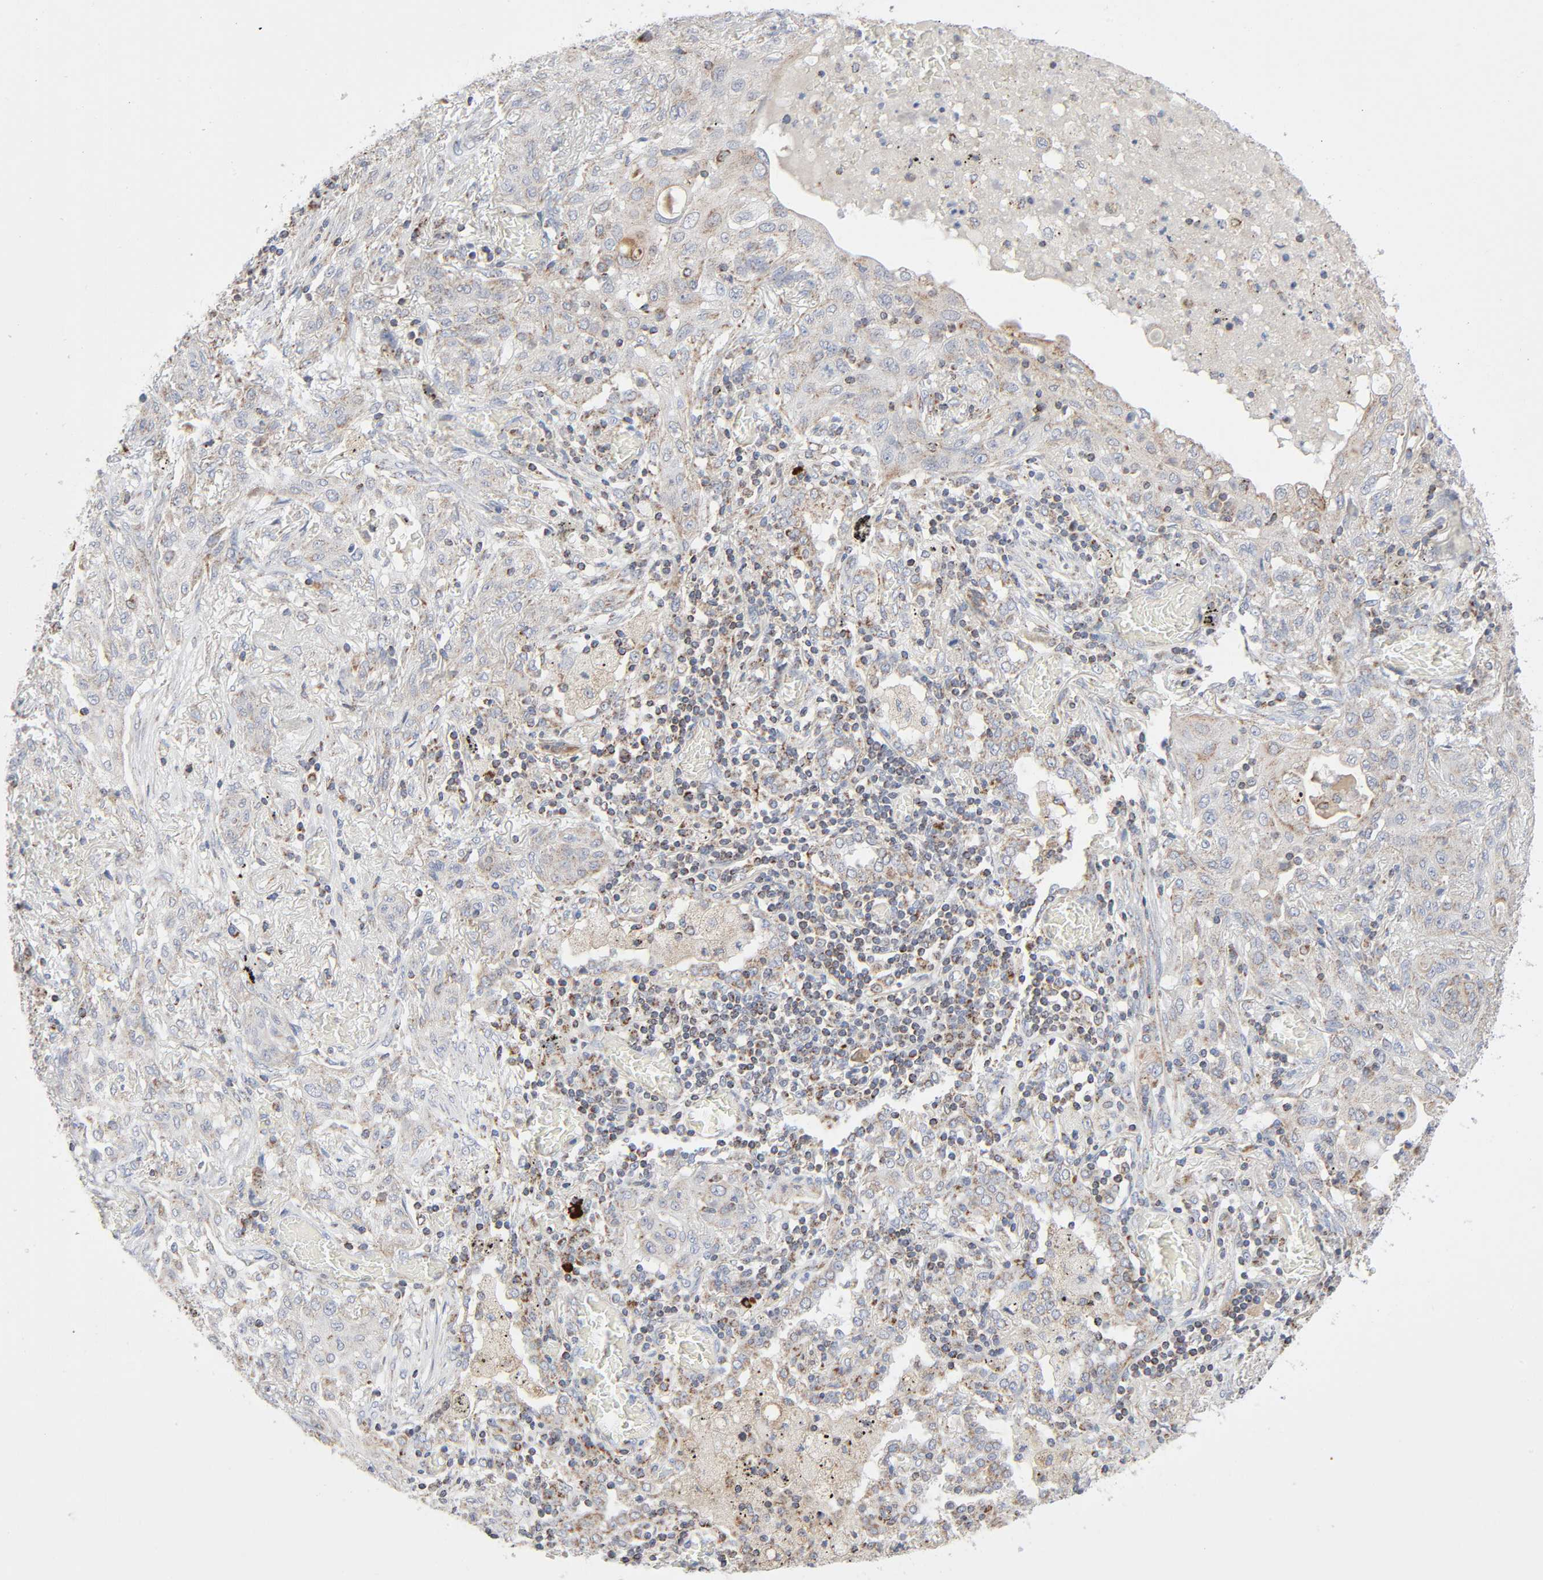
{"staining": {"intensity": "weak", "quantity": ">75%", "location": "cytoplasmic/membranous"}, "tissue": "lung cancer", "cell_type": "Tumor cells", "image_type": "cancer", "snomed": [{"axis": "morphology", "description": "Squamous cell carcinoma, NOS"}, {"axis": "topography", "description": "Lung"}], "caption": "This is an image of IHC staining of lung cancer (squamous cell carcinoma), which shows weak staining in the cytoplasmic/membranous of tumor cells.", "gene": "SYT16", "patient": {"sex": "female", "age": 47}}